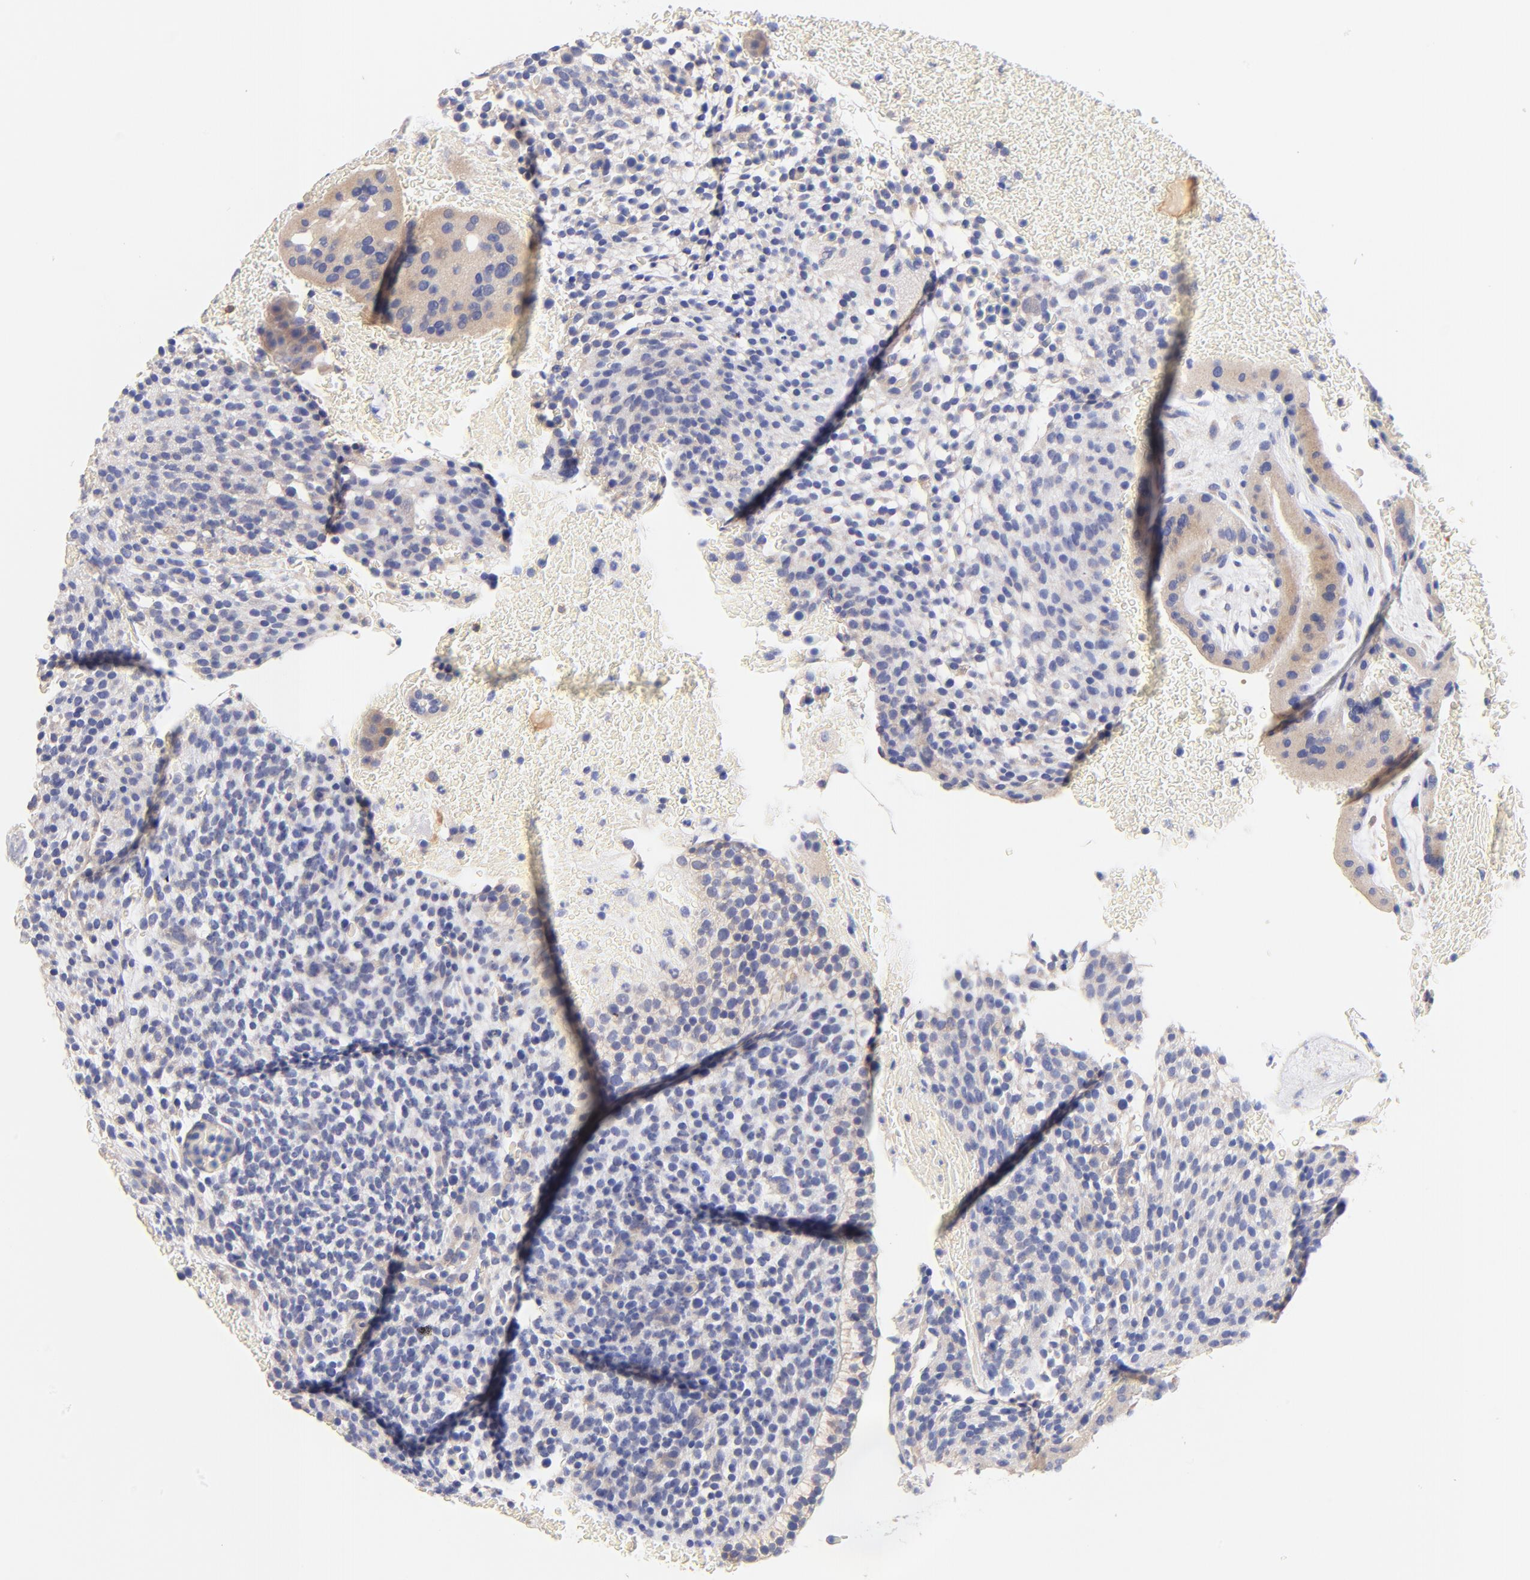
{"staining": {"intensity": "weak", "quantity": ">75%", "location": "cytoplasmic/membranous"}, "tissue": "placenta", "cell_type": "Decidual cells", "image_type": "normal", "snomed": [{"axis": "morphology", "description": "Normal tissue, NOS"}, {"axis": "topography", "description": "Placenta"}], "caption": "Weak cytoplasmic/membranous positivity for a protein is identified in approximately >75% of decidual cells of benign placenta using immunohistochemistry (IHC).", "gene": "TNFRSF13C", "patient": {"sex": "female", "age": 19}}